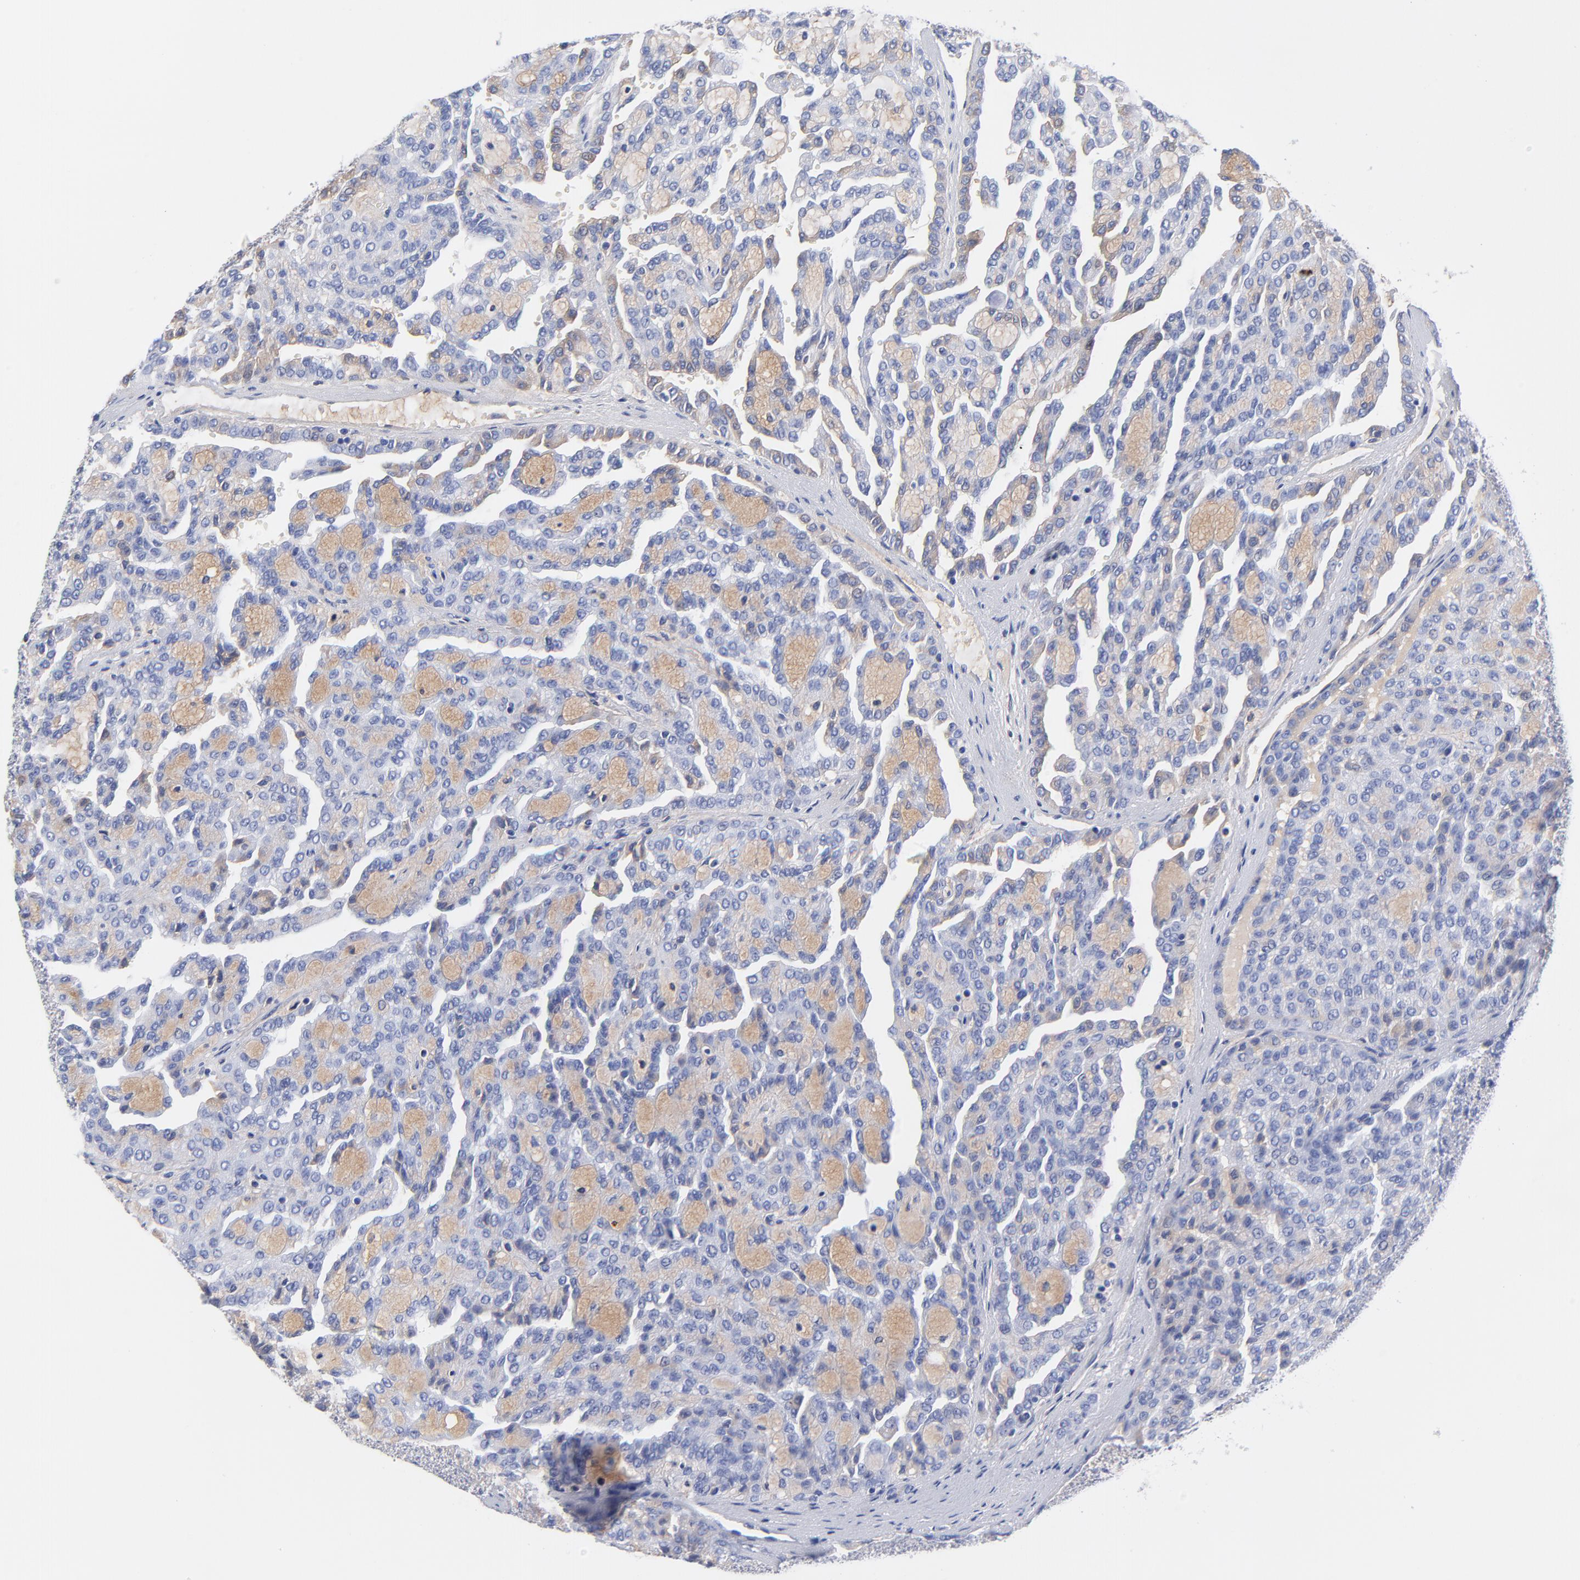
{"staining": {"intensity": "weak", "quantity": "<25%", "location": "cytoplasmic/membranous"}, "tissue": "renal cancer", "cell_type": "Tumor cells", "image_type": "cancer", "snomed": [{"axis": "morphology", "description": "Adenocarcinoma, NOS"}, {"axis": "topography", "description": "Kidney"}], "caption": "Tumor cells are negative for protein expression in human adenocarcinoma (renal).", "gene": "IGLV3-10", "patient": {"sex": "male", "age": 63}}